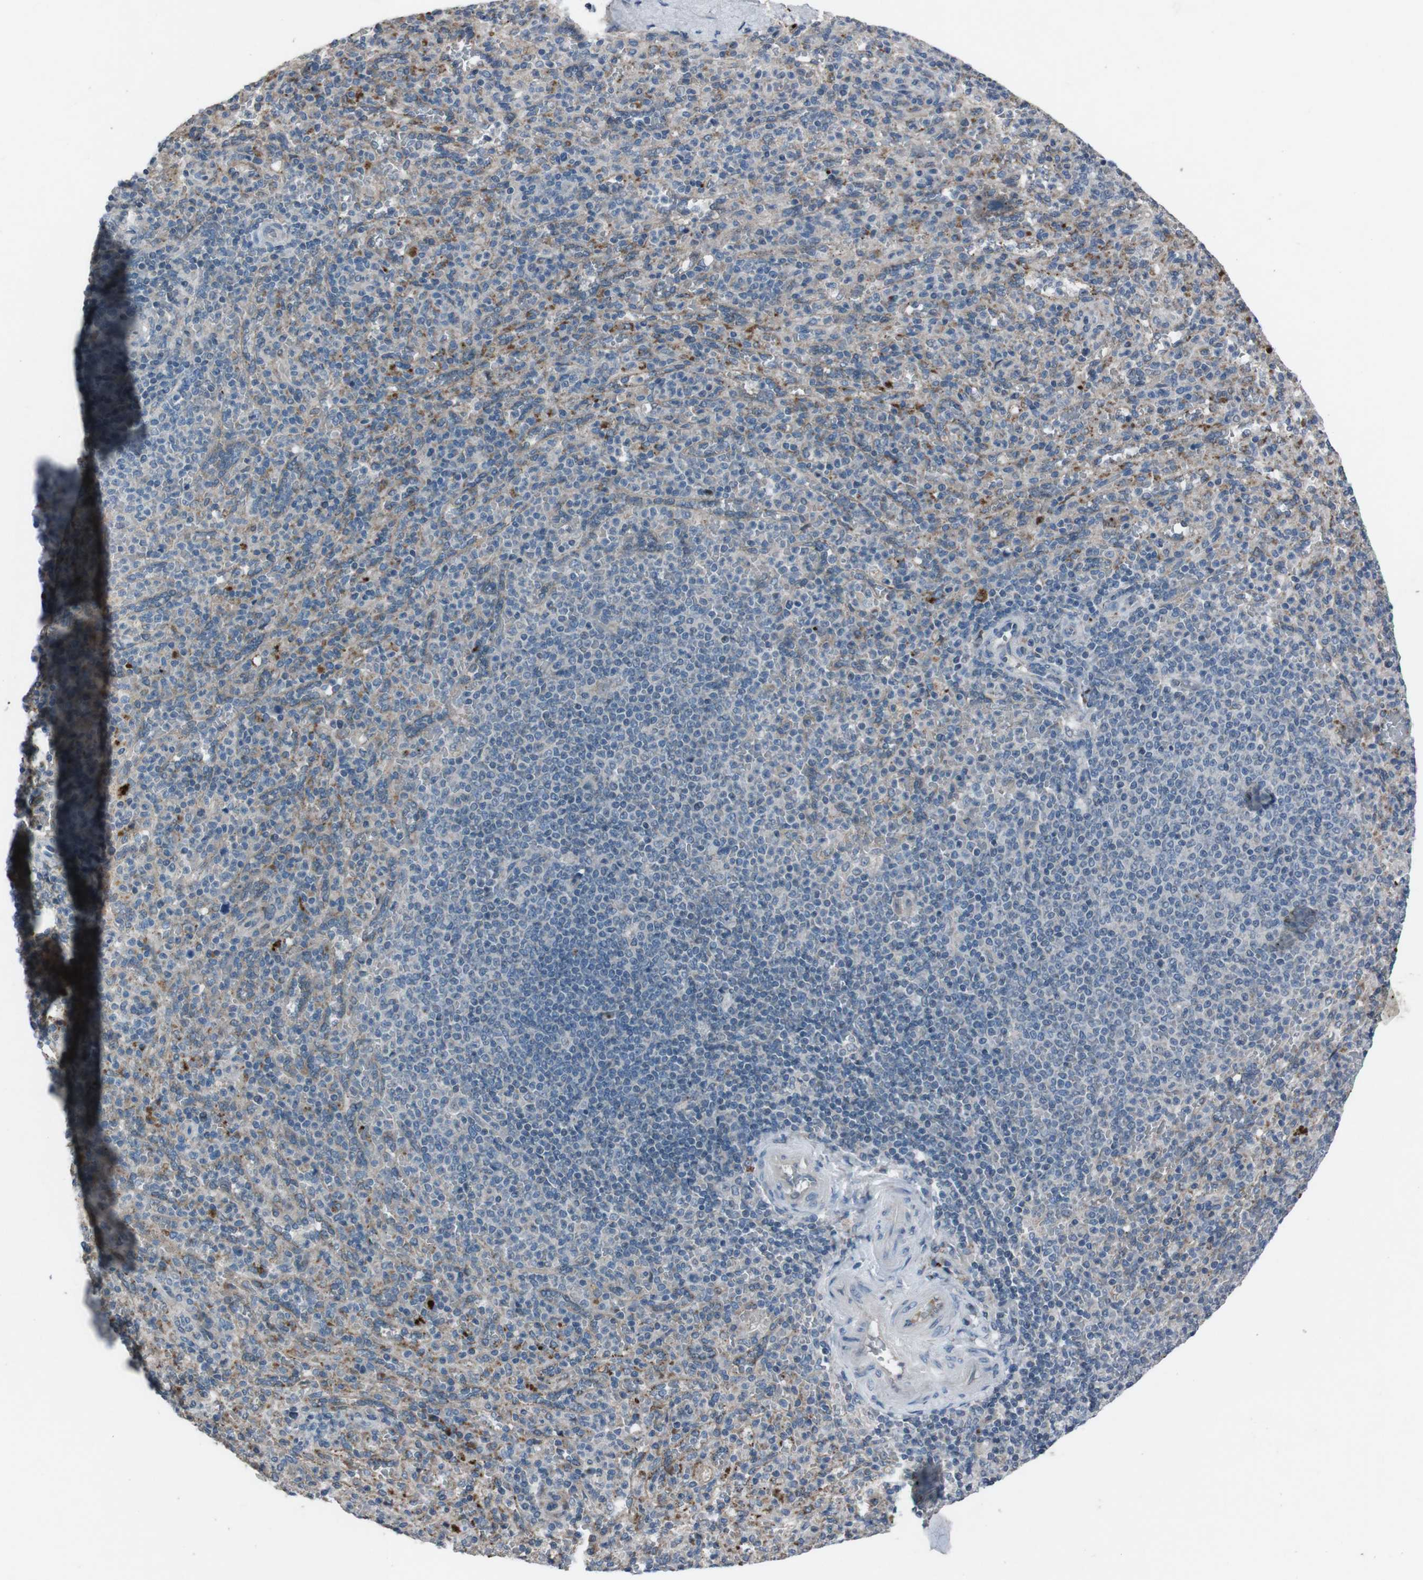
{"staining": {"intensity": "strong", "quantity": "<25%", "location": "cytoplasmic/membranous"}, "tissue": "spleen", "cell_type": "Cells in red pulp", "image_type": "normal", "snomed": [{"axis": "morphology", "description": "Normal tissue, NOS"}, {"axis": "topography", "description": "Spleen"}], "caption": "A brown stain shows strong cytoplasmic/membranous staining of a protein in cells in red pulp of normal spleen.", "gene": "EFNA5", "patient": {"sex": "male", "age": 36}}